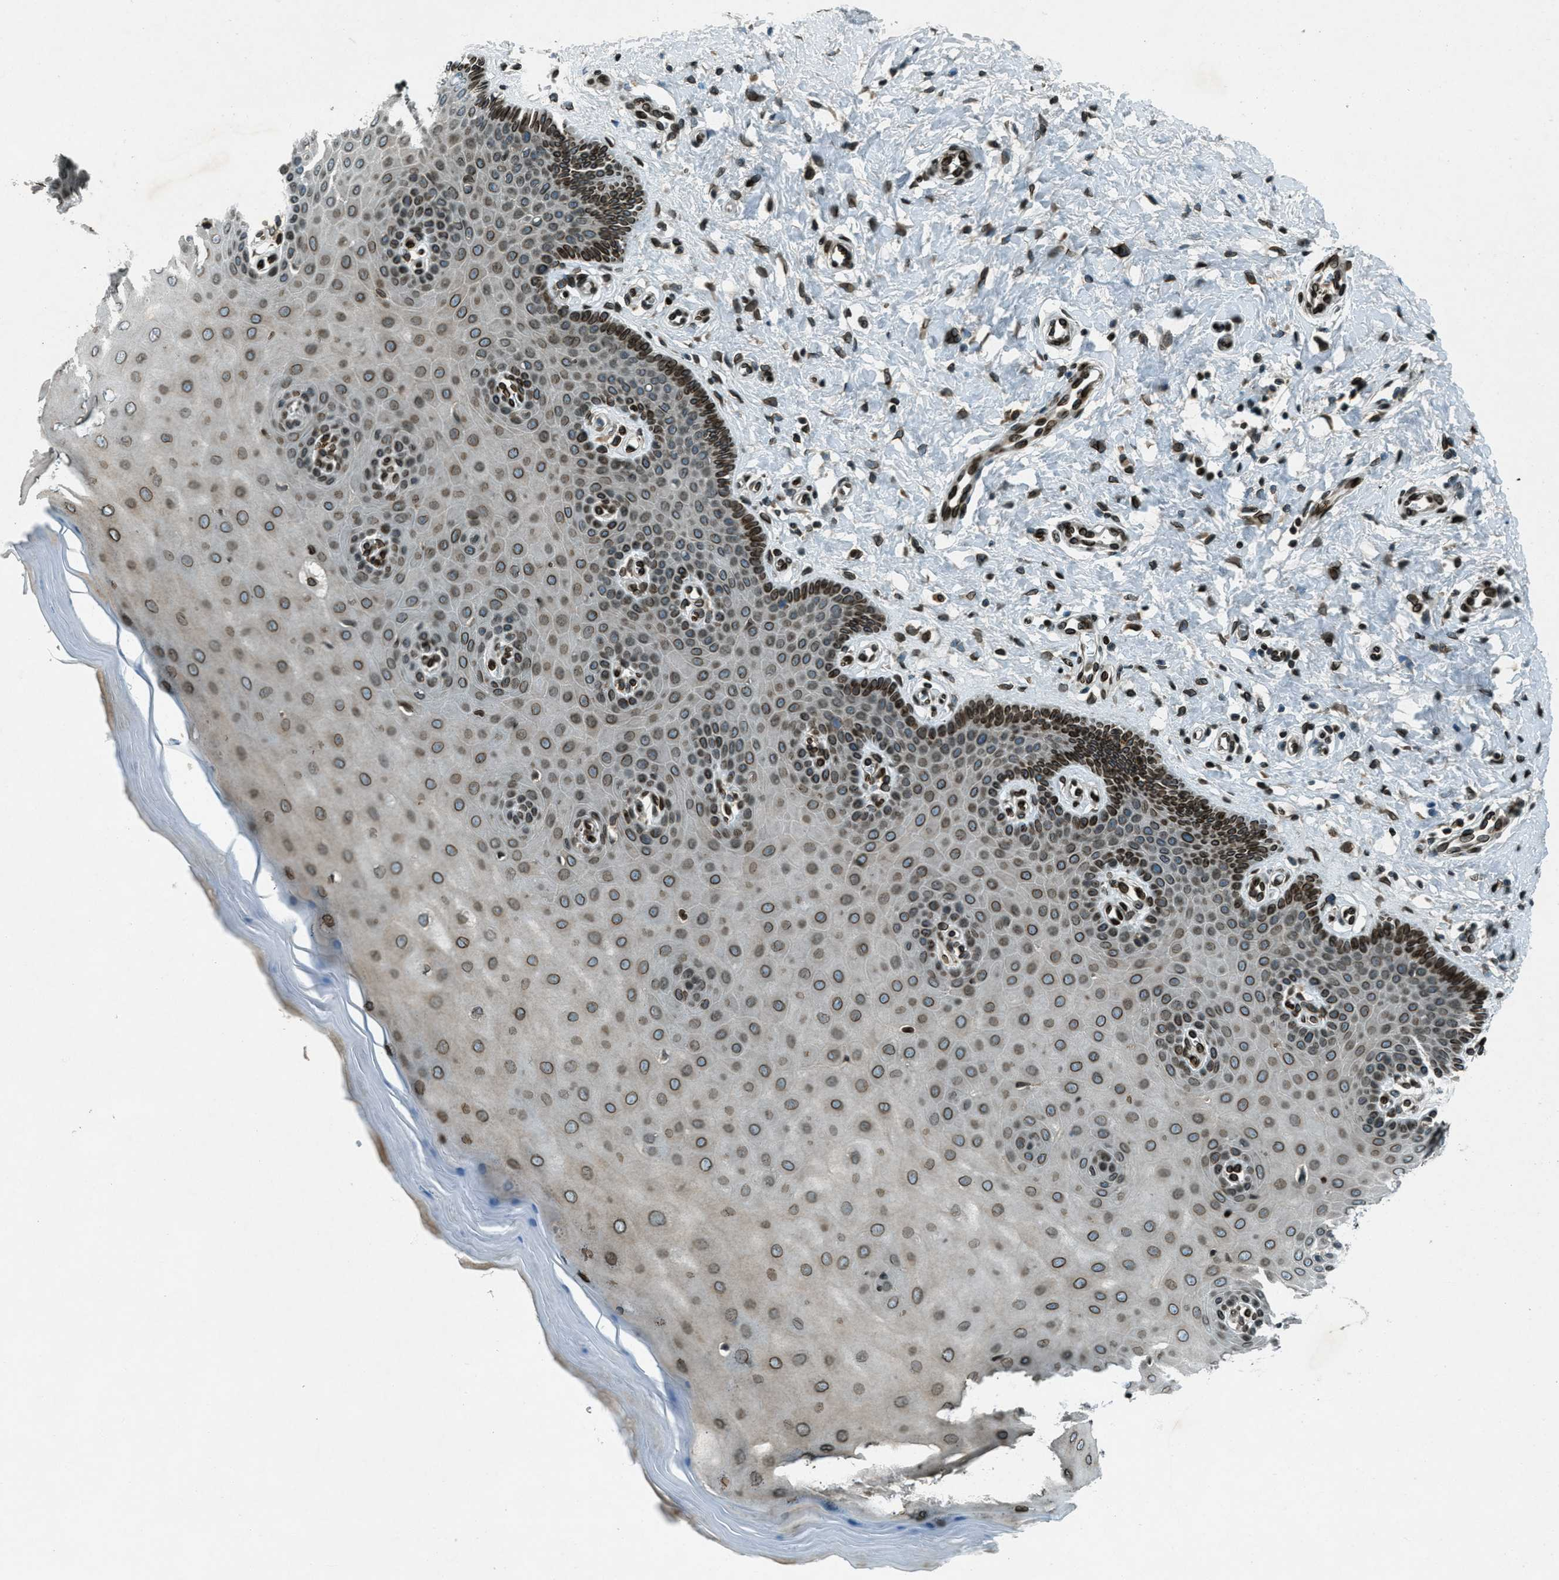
{"staining": {"intensity": "negative", "quantity": "none", "location": "none"}, "tissue": "cervix", "cell_type": "Glandular cells", "image_type": "normal", "snomed": [{"axis": "morphology", "description": "Normal tissue, NOS"}, {"axis": "topography", "description": "Cervix"}], "caption": "This is an IHC histopathology image of normal cervix. There is no staining in glandular cells.", "gene": "LEMD2", "patient": {"sex": "female", "age": 55}}